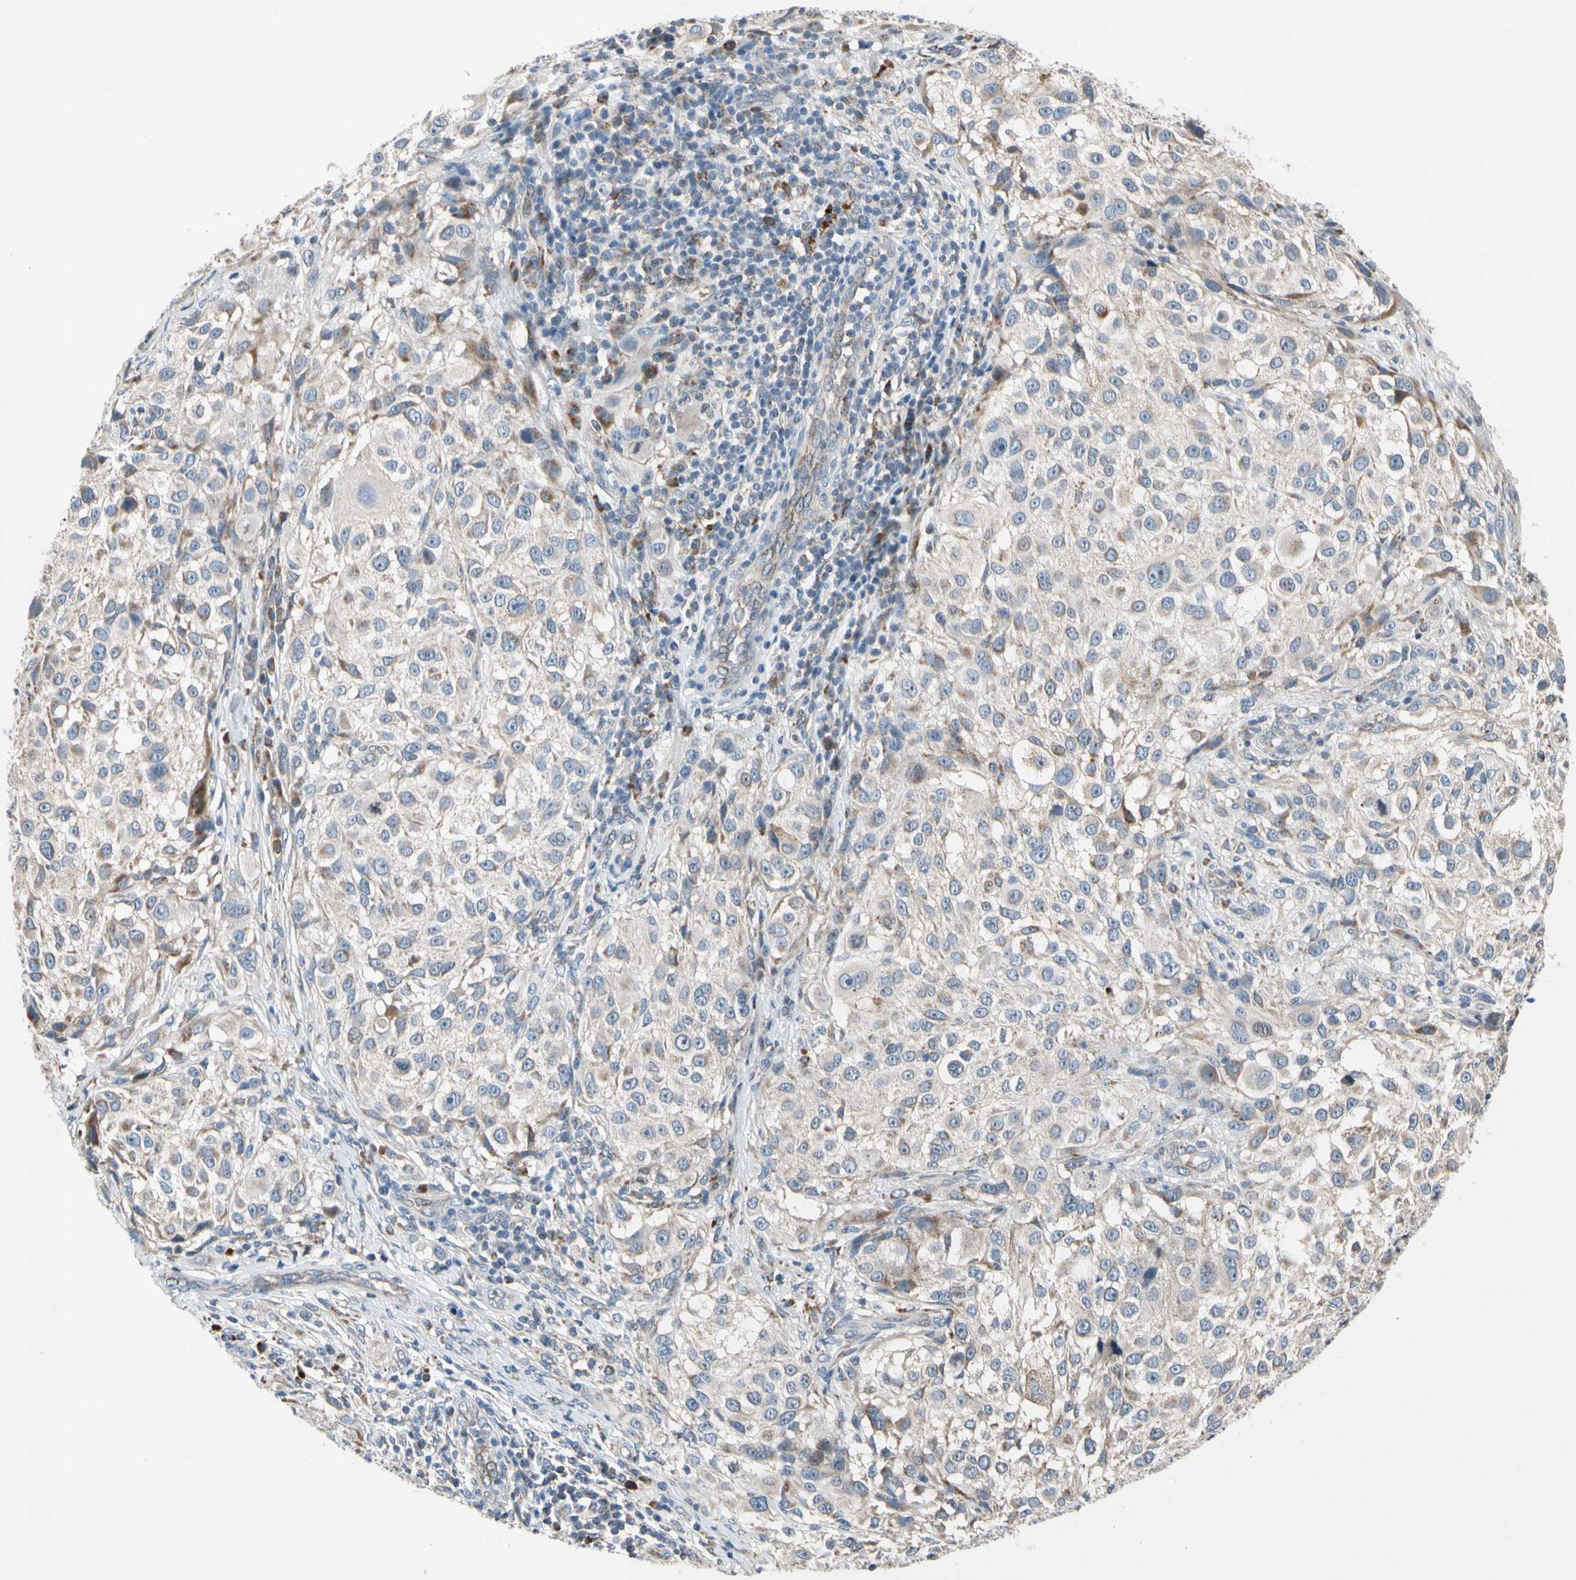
{"staining": {"intensity": "weak", "quantity": "25%-75%", "location": "cytoplasmic/membranous"}, "tissue": "melanoma", "cell_type": "Tumor cells", "image_type": "cancer", "snomed": [{"axis": "morphology", "description": "Necrosis, NOS"}, {"axis": "morphology", "description": "Malignant melanoma, NOS"}, {"axis": "topography", "description": "Skin"}], "caption": "IHC micrograph of neoplastic tissue: human malignant melanoma stained using immunohistochemistry exhibits low levels of weak protein expression localized specifically in the cytoplasmic/membranous of tumor cells, appearing as a cytoplasmic/membranous brown color.", "gene": "NPHP3", "patient": {"sex": "female", "age": 87}}